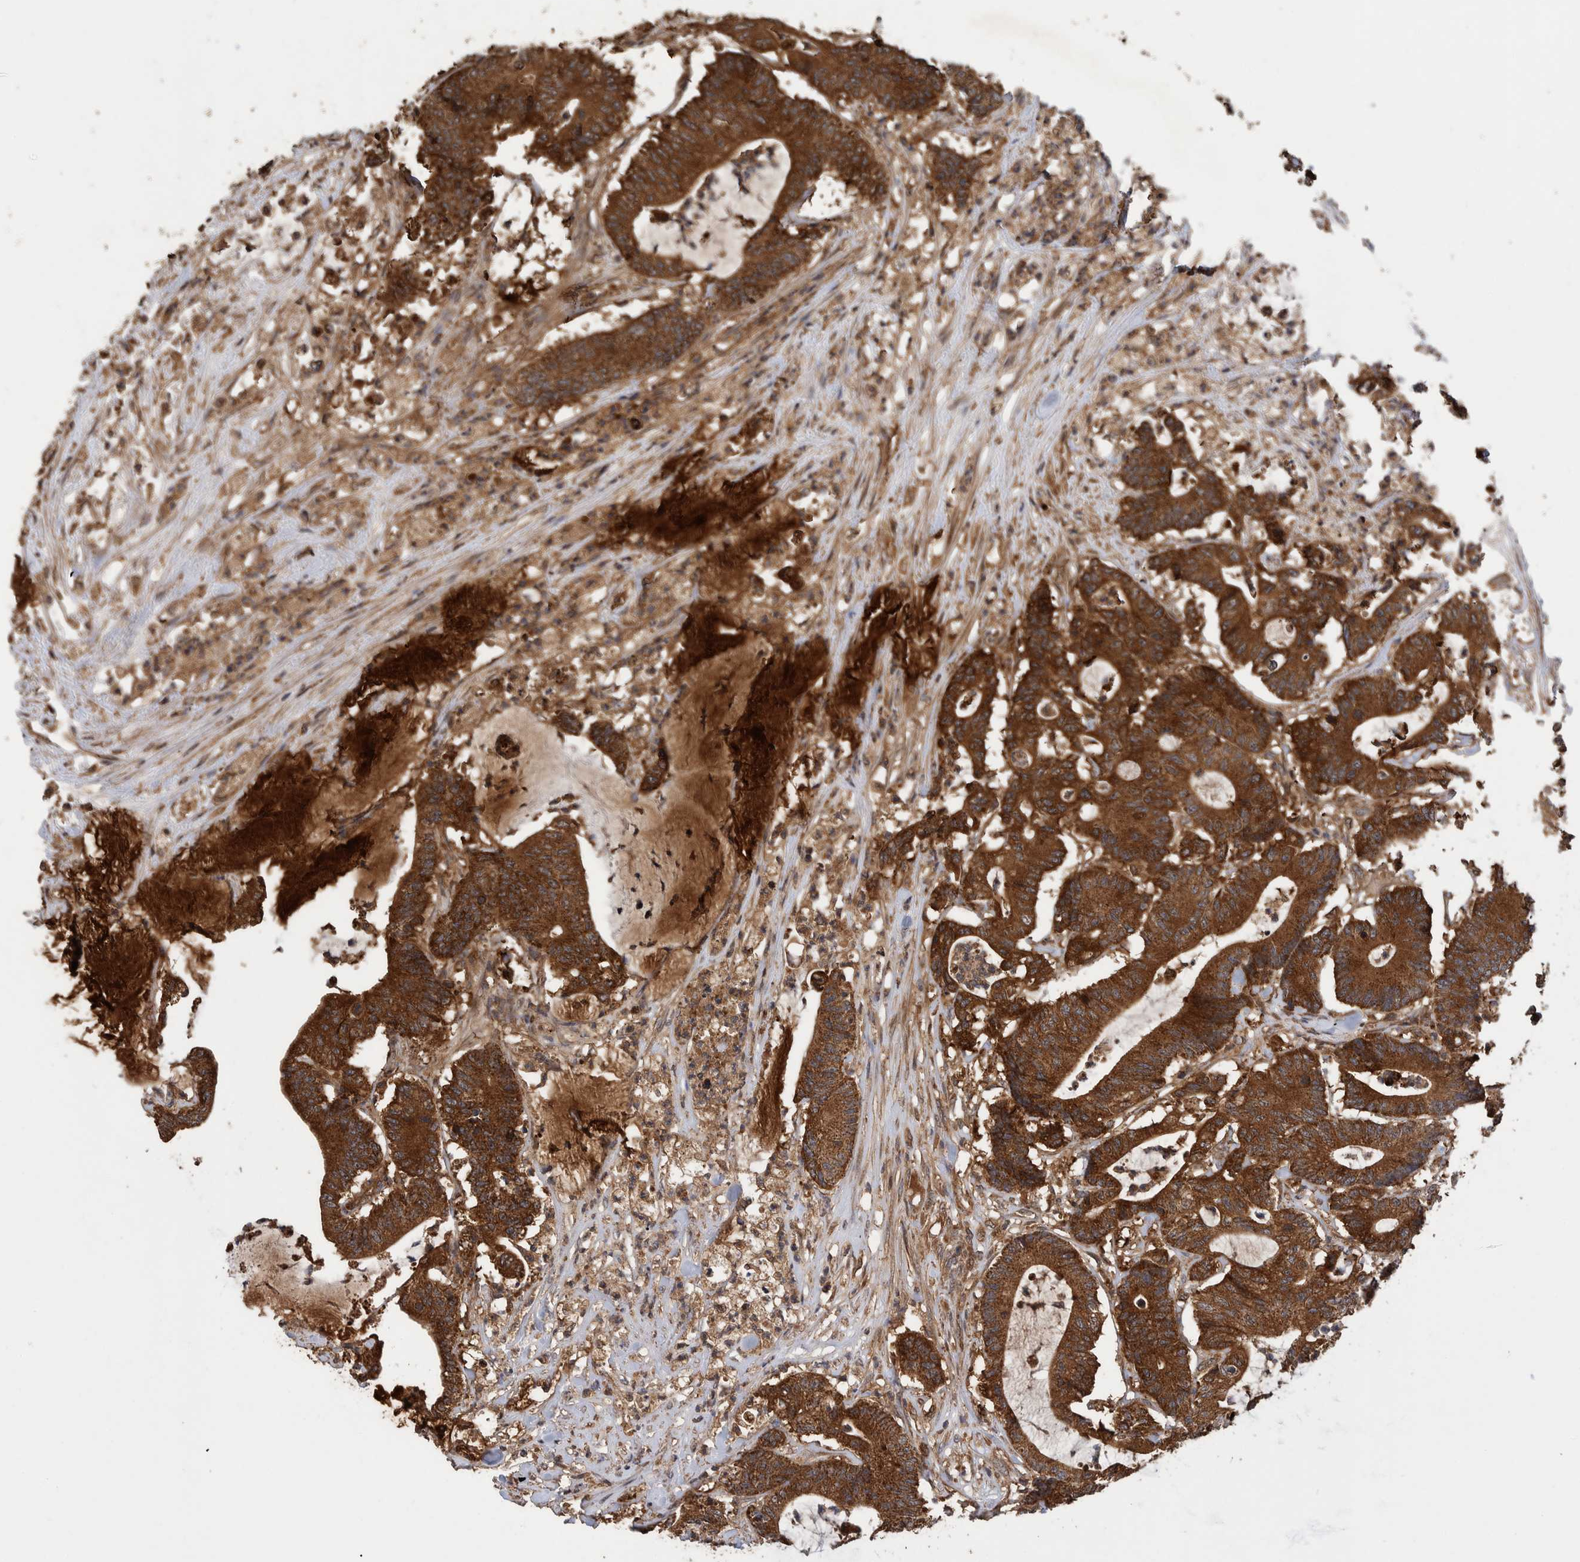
{"staining": {"intensity": "strong", "quantity": ">75%", "location": "cytoplasmic/membranous"}, "tissue": "colorectal cancer", "cell_type": "Tumor cells", "image_type": "cancer", "snomed": [{"axis": "morphology", "description": "Adenocarcinoma, NOS"}, {"axis": "topography", "description": "Colon"}], "caption": "A photomicrograph of human colorectal adenocarcinoma stained for a protein exhibits strong cytoplasmic/membranous brown staining in tumor cells. Nuclei are stained in blue.", "gene": "TRIM16", "patient": {"sex": "female", "age": 84}}